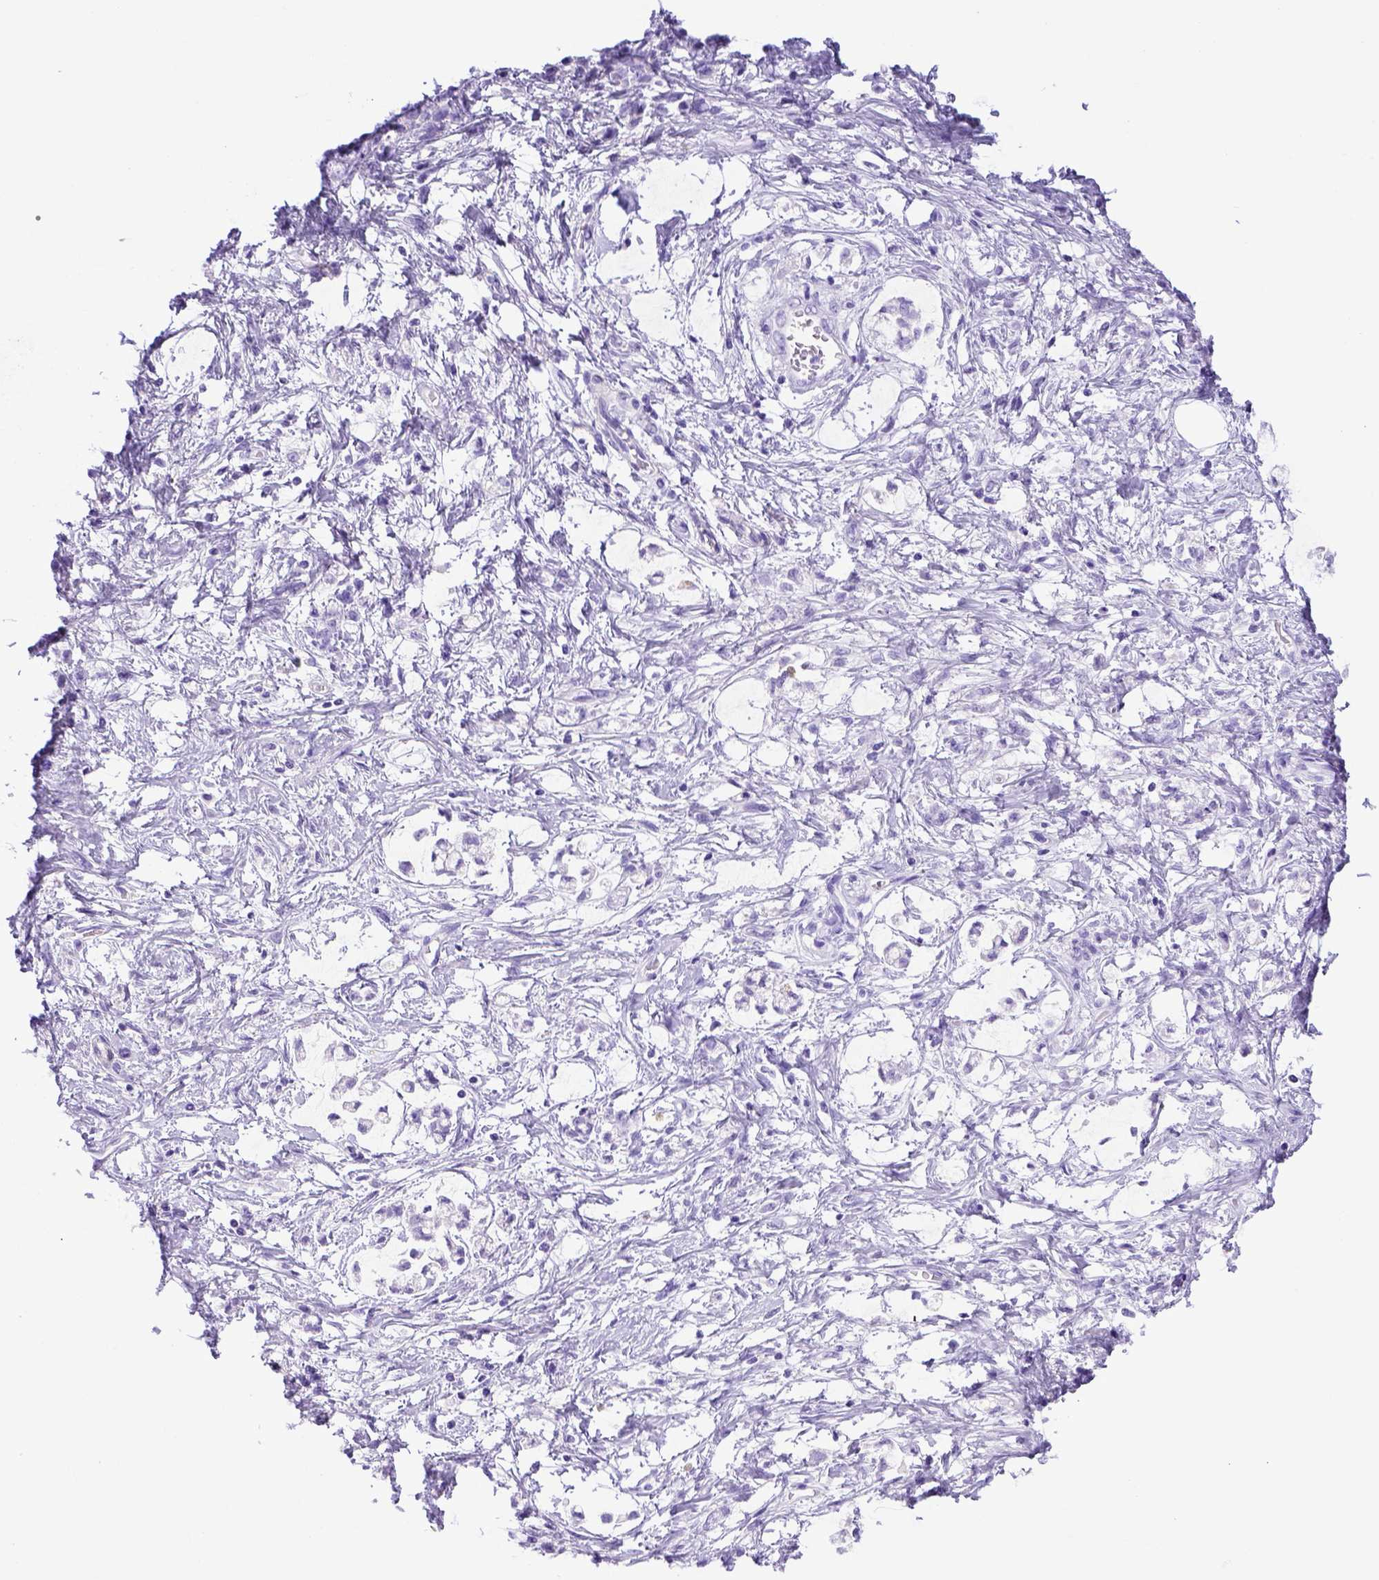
{"staining": {"intensity": "negative", "quantity": "none", "location": "none"}, "tissue": "stomach cancer", "cell_type": "Tumor cells", "image_type": "cancer", "snomed": [{"axis": "morphology", "description": "Adenocarcinoma, NOS"}, {"axis": "topography", "description": "Stomach"}], "caption": "The histopathology image exhibits no significant expression in tumor cells of adenocarcinoma (stomach).", "gene": "ITIH4", "patient": {"sex": "female", "age": 60}}